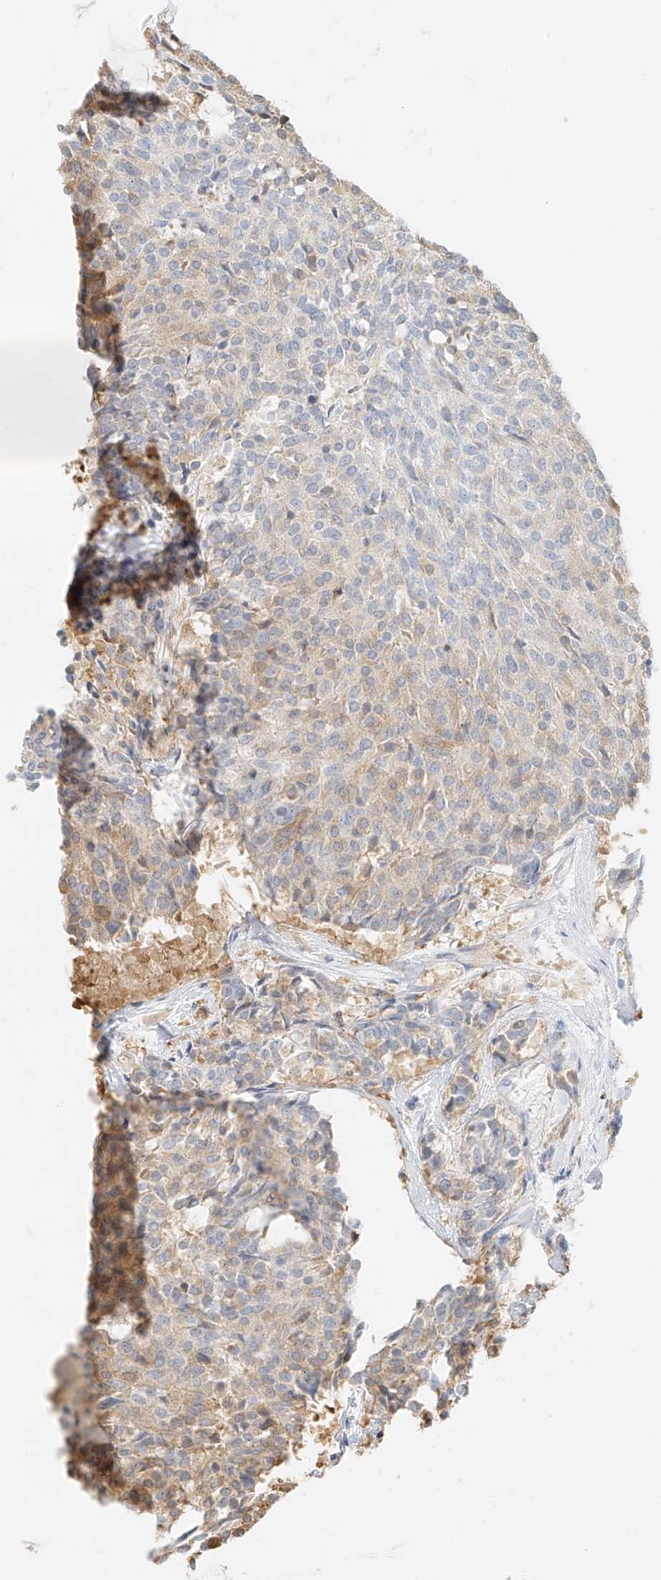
{"staining": {"intensity": "moderate", "quantity": "<25%", "location": "cytoplasmic/membranous"}, "tissue": "carcinoid", "cell_type": "Tumor cells", "image_type": "cancer", "snomed": [{"axis": "morphology", "description": "Carcinoid, malignant, NOS"}, {"axis": "topography", "description": "Pancreas"}], "caption": "Immunohistochemistry photomicrograph of human carcinoid (malignant) stained for a protein (brown), which exhibits low levels of moderate cytoplasmic/membranous expression in approximately <25% of tumor cells.", "gene": "NHSL1", "patient": {"sex": "female", "age": 54}}